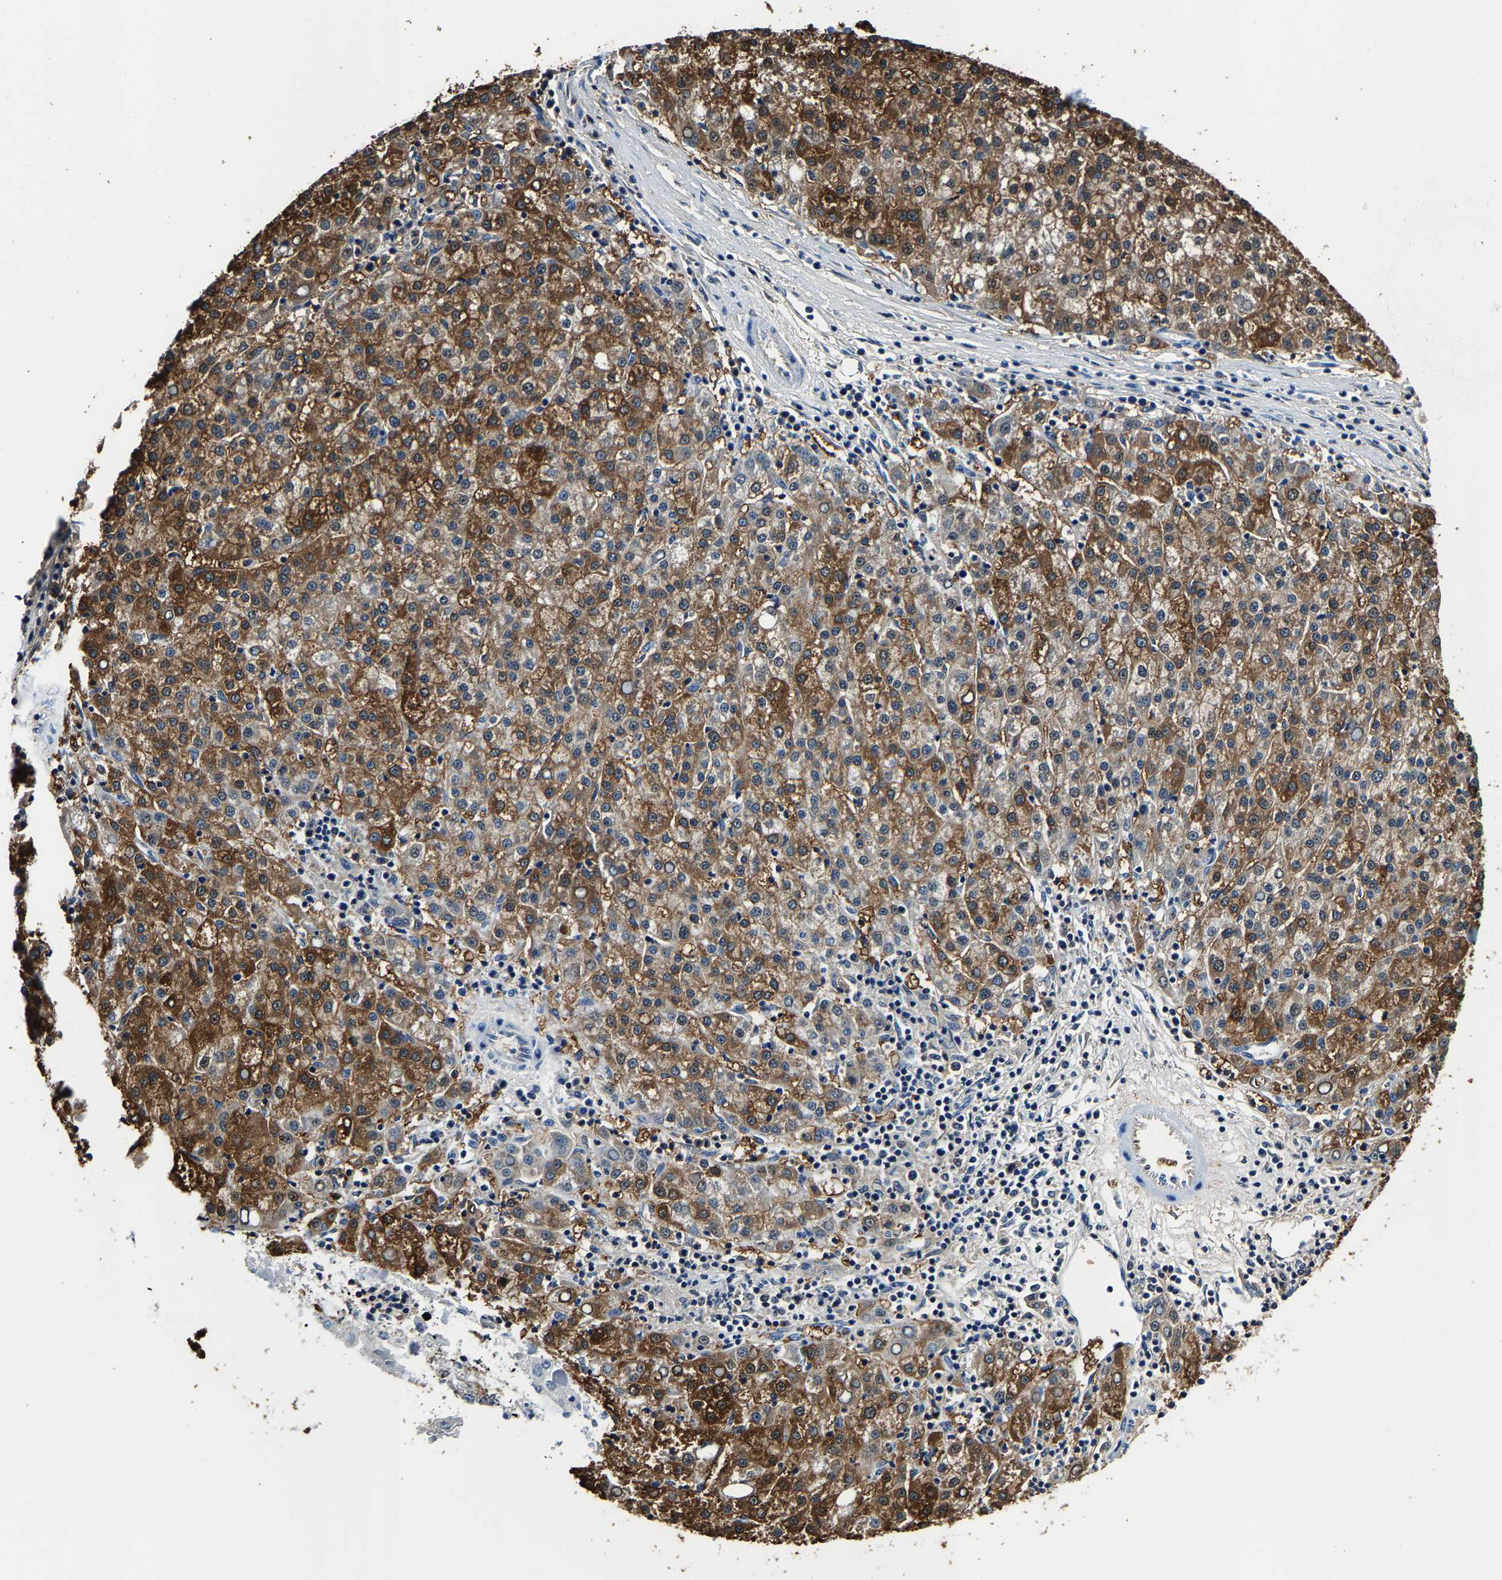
{"staining": {"intensity": "moderate", "quantity": ">75%", "location": "cytoplasmic/membranous"}, "tissue": "liver cancer", "cell_type": "Tumor cells", "image_type": "cancer", "snomed": [{"axis": "morphology", "description": "Carcinoma, Hepatocellular, NOS"}, {"axis": "topography", "description": "Liver"}], "caption": "High-power microscopy captured an immunohistochemistry (IHC) micrograph of liver cancer (hepatocellular carcinoma), revealing moderate cytoplasmic/membranous staining in about >75% of tumor cells.", "gene": "ALDOB", "patient": {"sex": "female", "age": 58}}